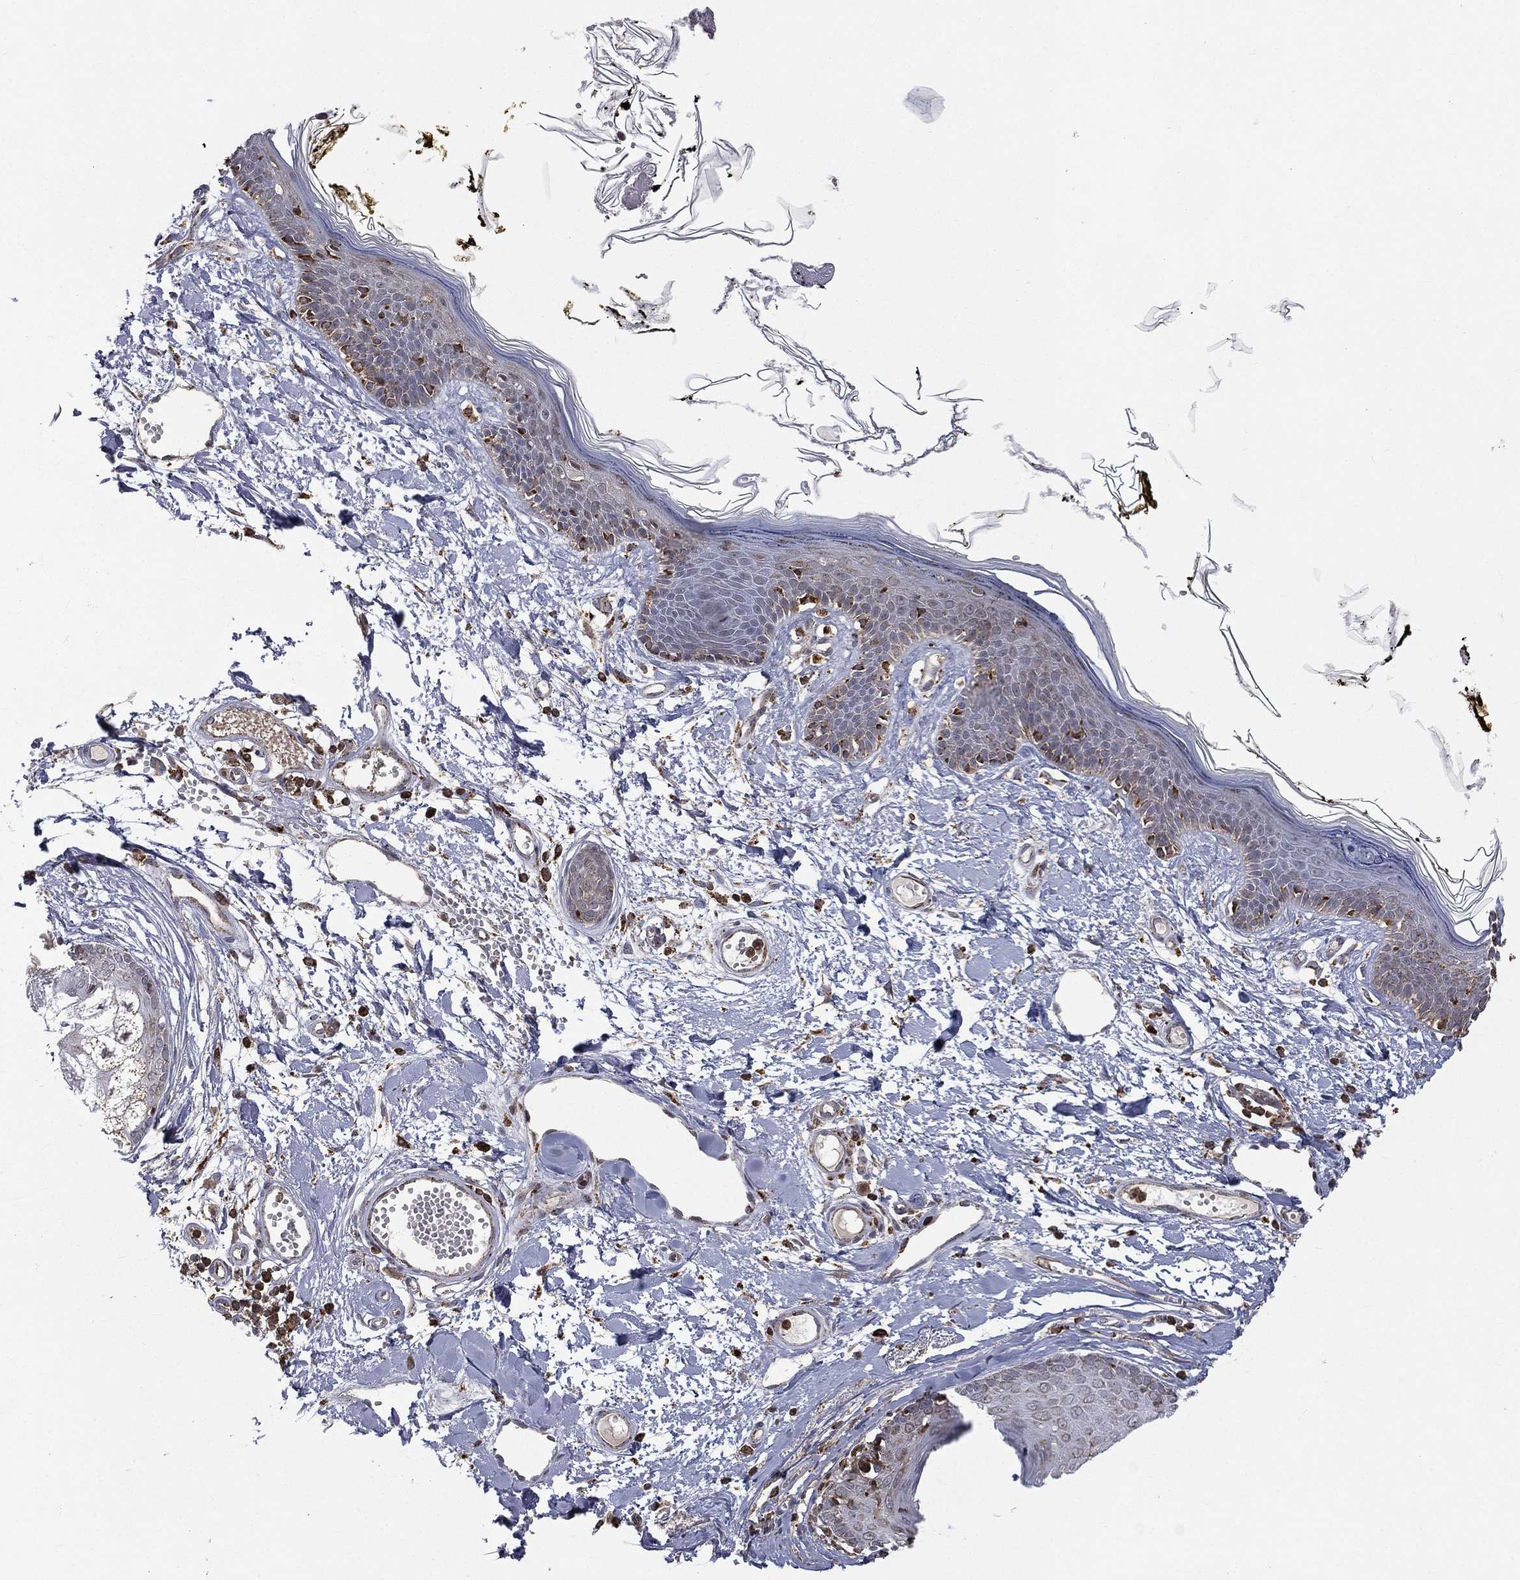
{"staining": {"intensity": "negative", "quantity": "none", "location": "none"}, "tissue": "skin", "cell_type": "Fibroblasts", "image_type": "normal", "snomed": [{"axis": "morphology", "description": "Normal tissue, NOS"}, {"axis": "topography", "description": "Skin"}], "caption": "The micrograph shows no significant positivity in fibroblasts of skin.", "gene": "RIN3", "patient": {"sex": "male", "age": 76}}